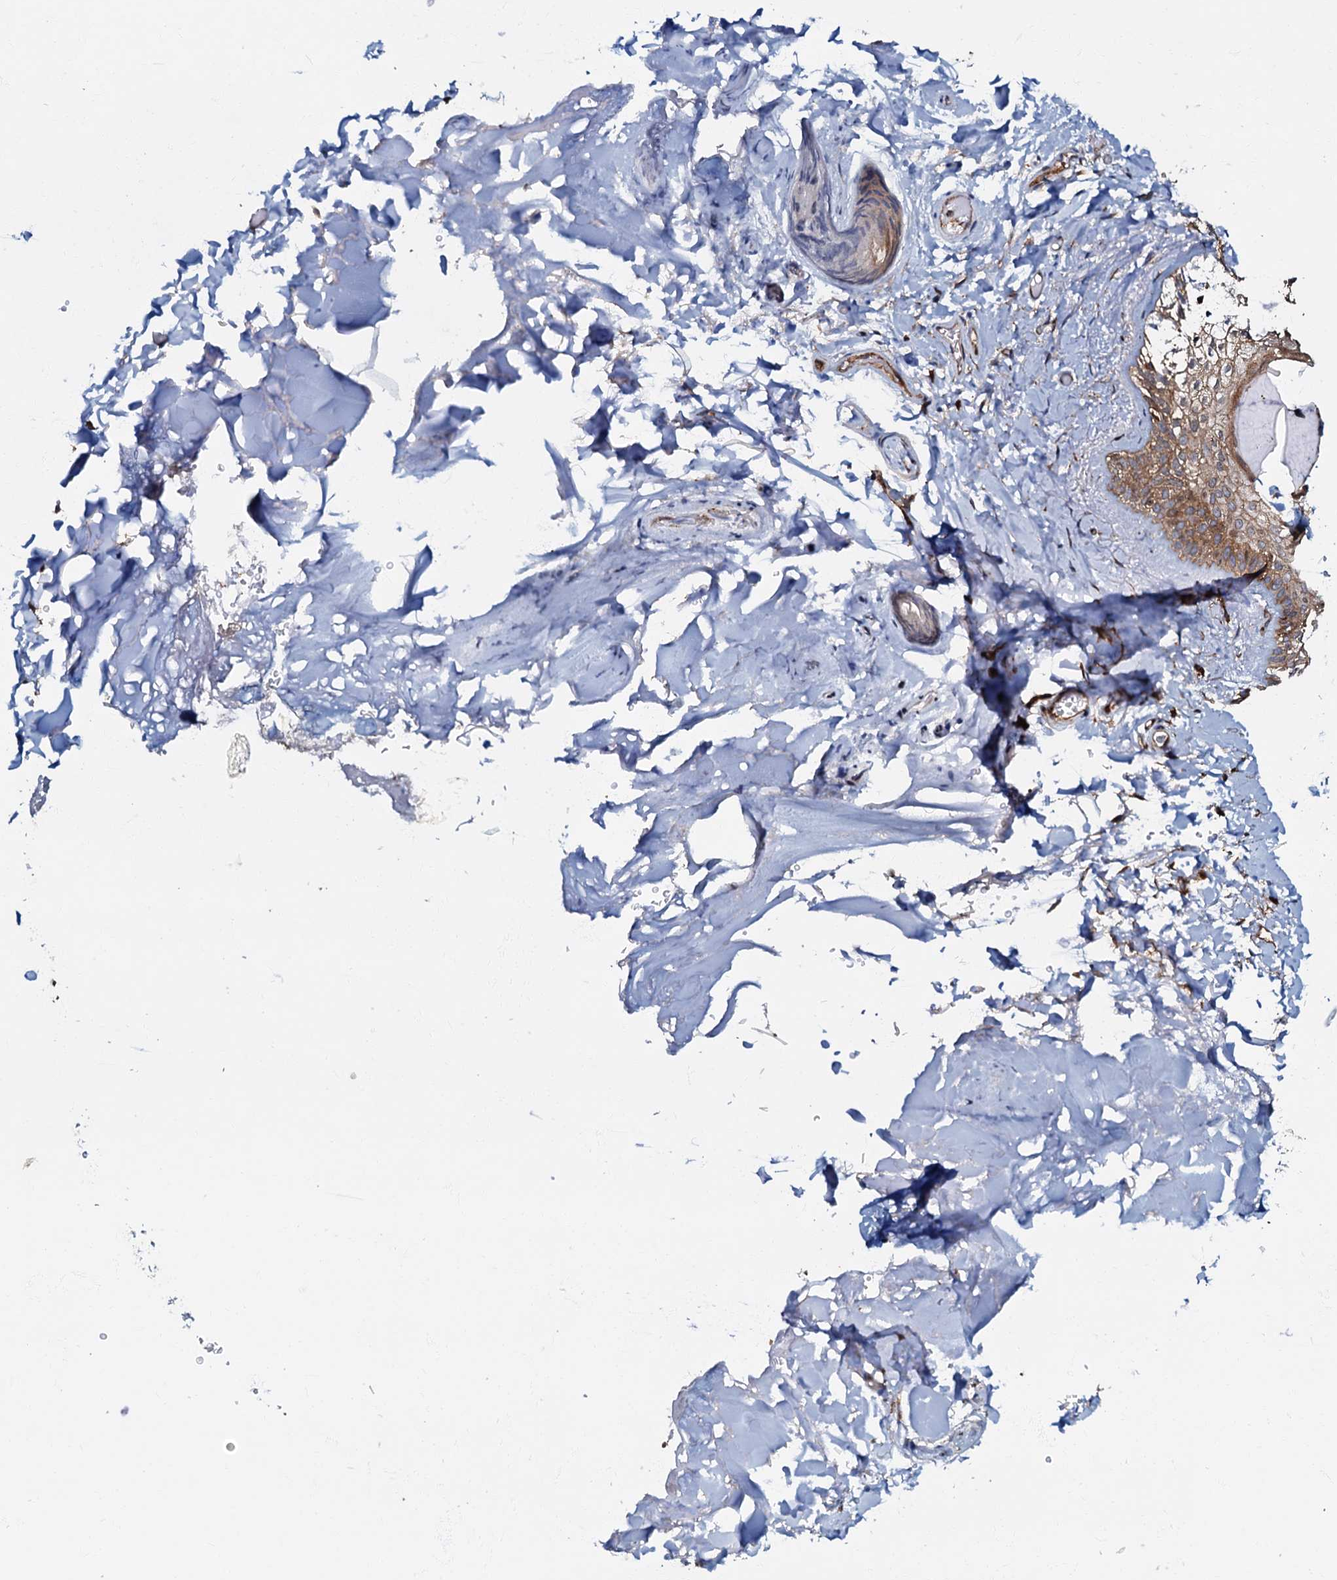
{"staining": {"intensity": "strong", "quantity": "25%-75%", "location": "cytoplasmic/membranous"}, "tissue": "skin", "cell_type": "Epidermal cells", "image_type": "normal", "snomed": [{"axis": "morphology", "description": "Normal tissue, NOS"}, {"axis": "topography", "description": "Anal"}], "caption": "Skin stained for a protein (brown) displays strong cytoplasmic/membranous positive staining in about 25%-75% of epidermal cells.", "gene": "OSBP", "patient": {"sex": "male", "age": 44}}